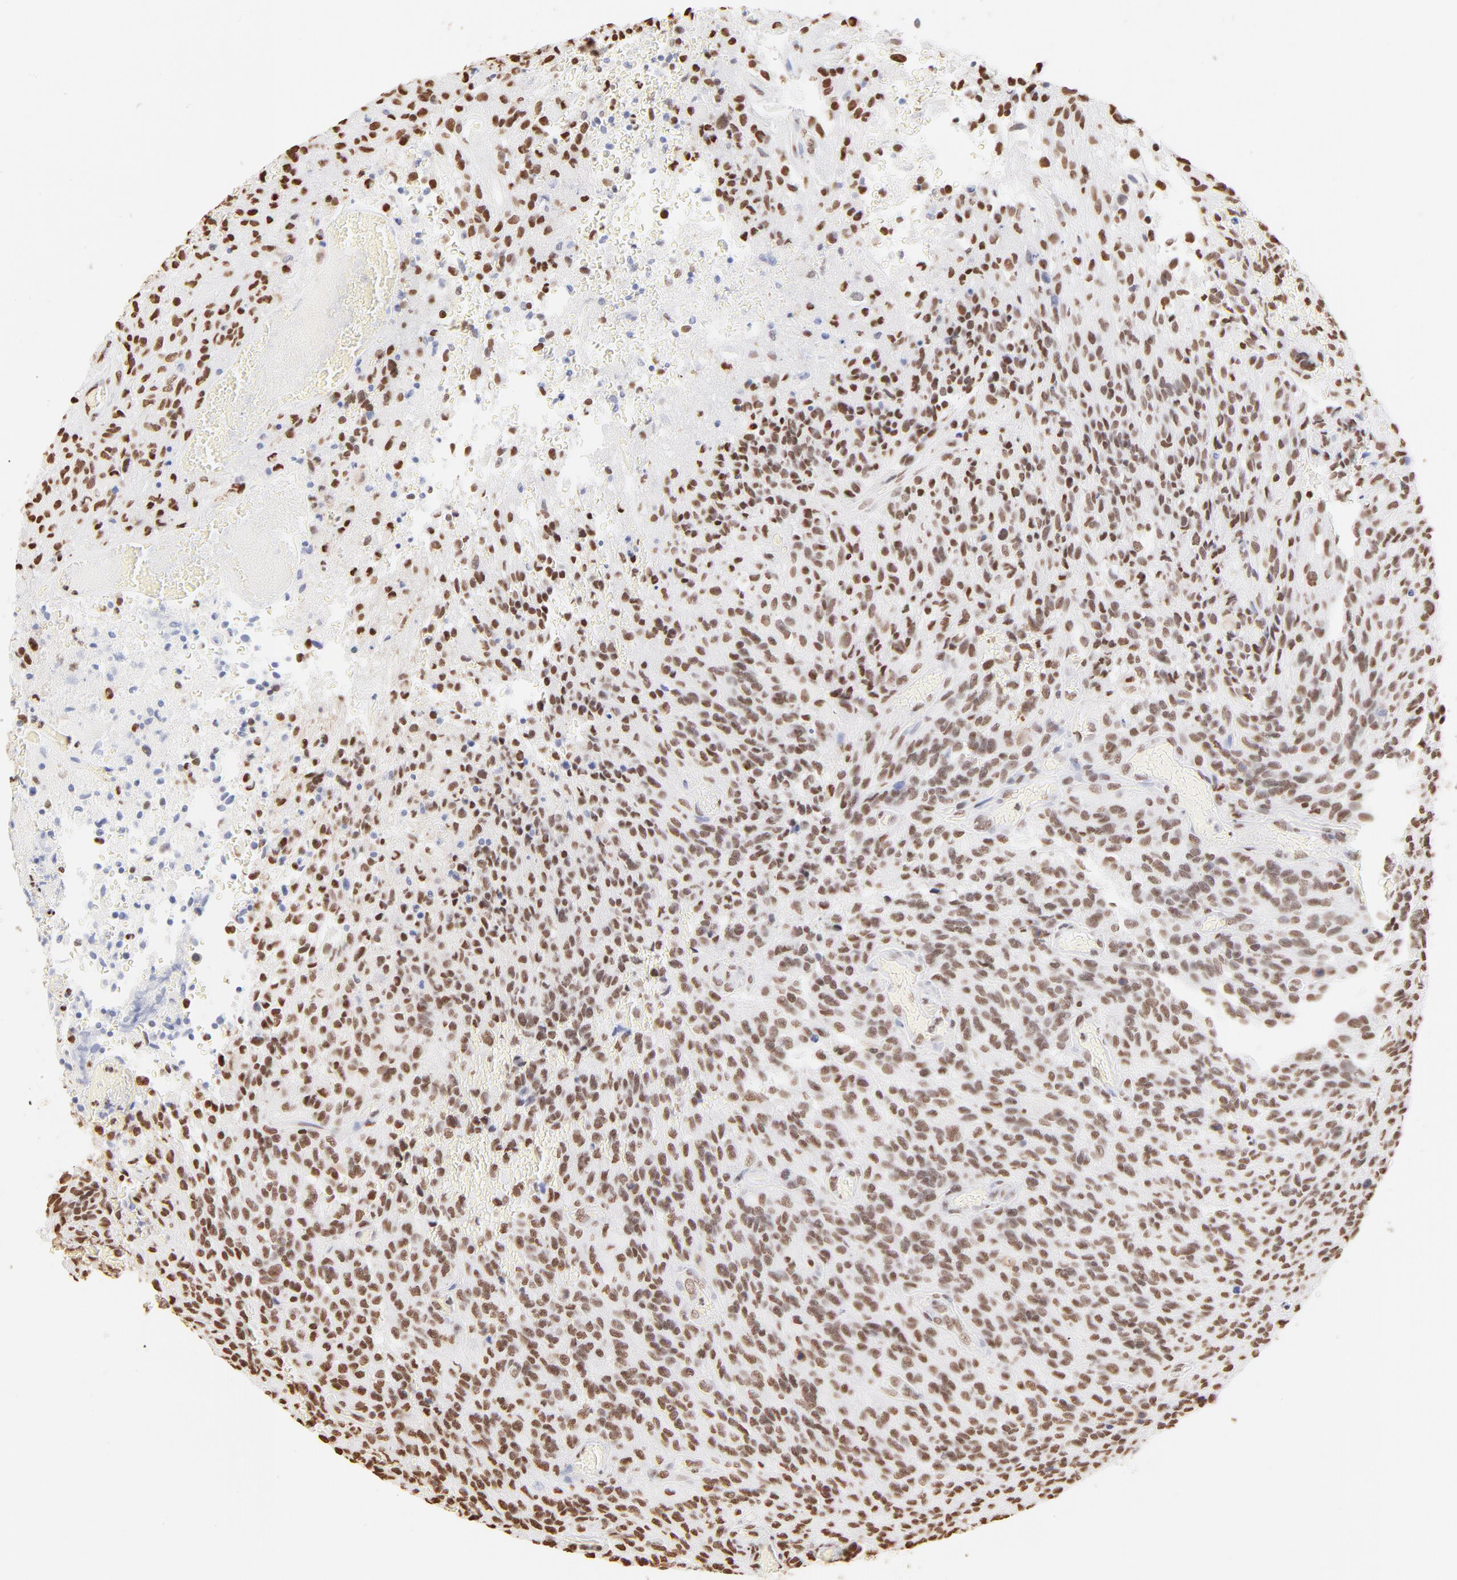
{"staining": {"intensity": "moderate", "quantity": ">75%", "location": "nuclear"}, "tissue": "glioma", "cell_type": "Tumor cells", "image_type": "cancer", "snomed": [{"axis": "morphology", "description": "Normal tissue, NOS"}, {"axis": "morphology", "description": "Glioma, malignant, High grade"}, {"axis": "topography", "description": "Cerebral cortex"}], "caption": "An immunohistochemistry image of tumor tissue is shown. Protein staining in brown highlights moderate nuclear positivity in glioma within tumor cells.", "gene": "ZNF540", "patient": {"sex": "male", "age": 56}}